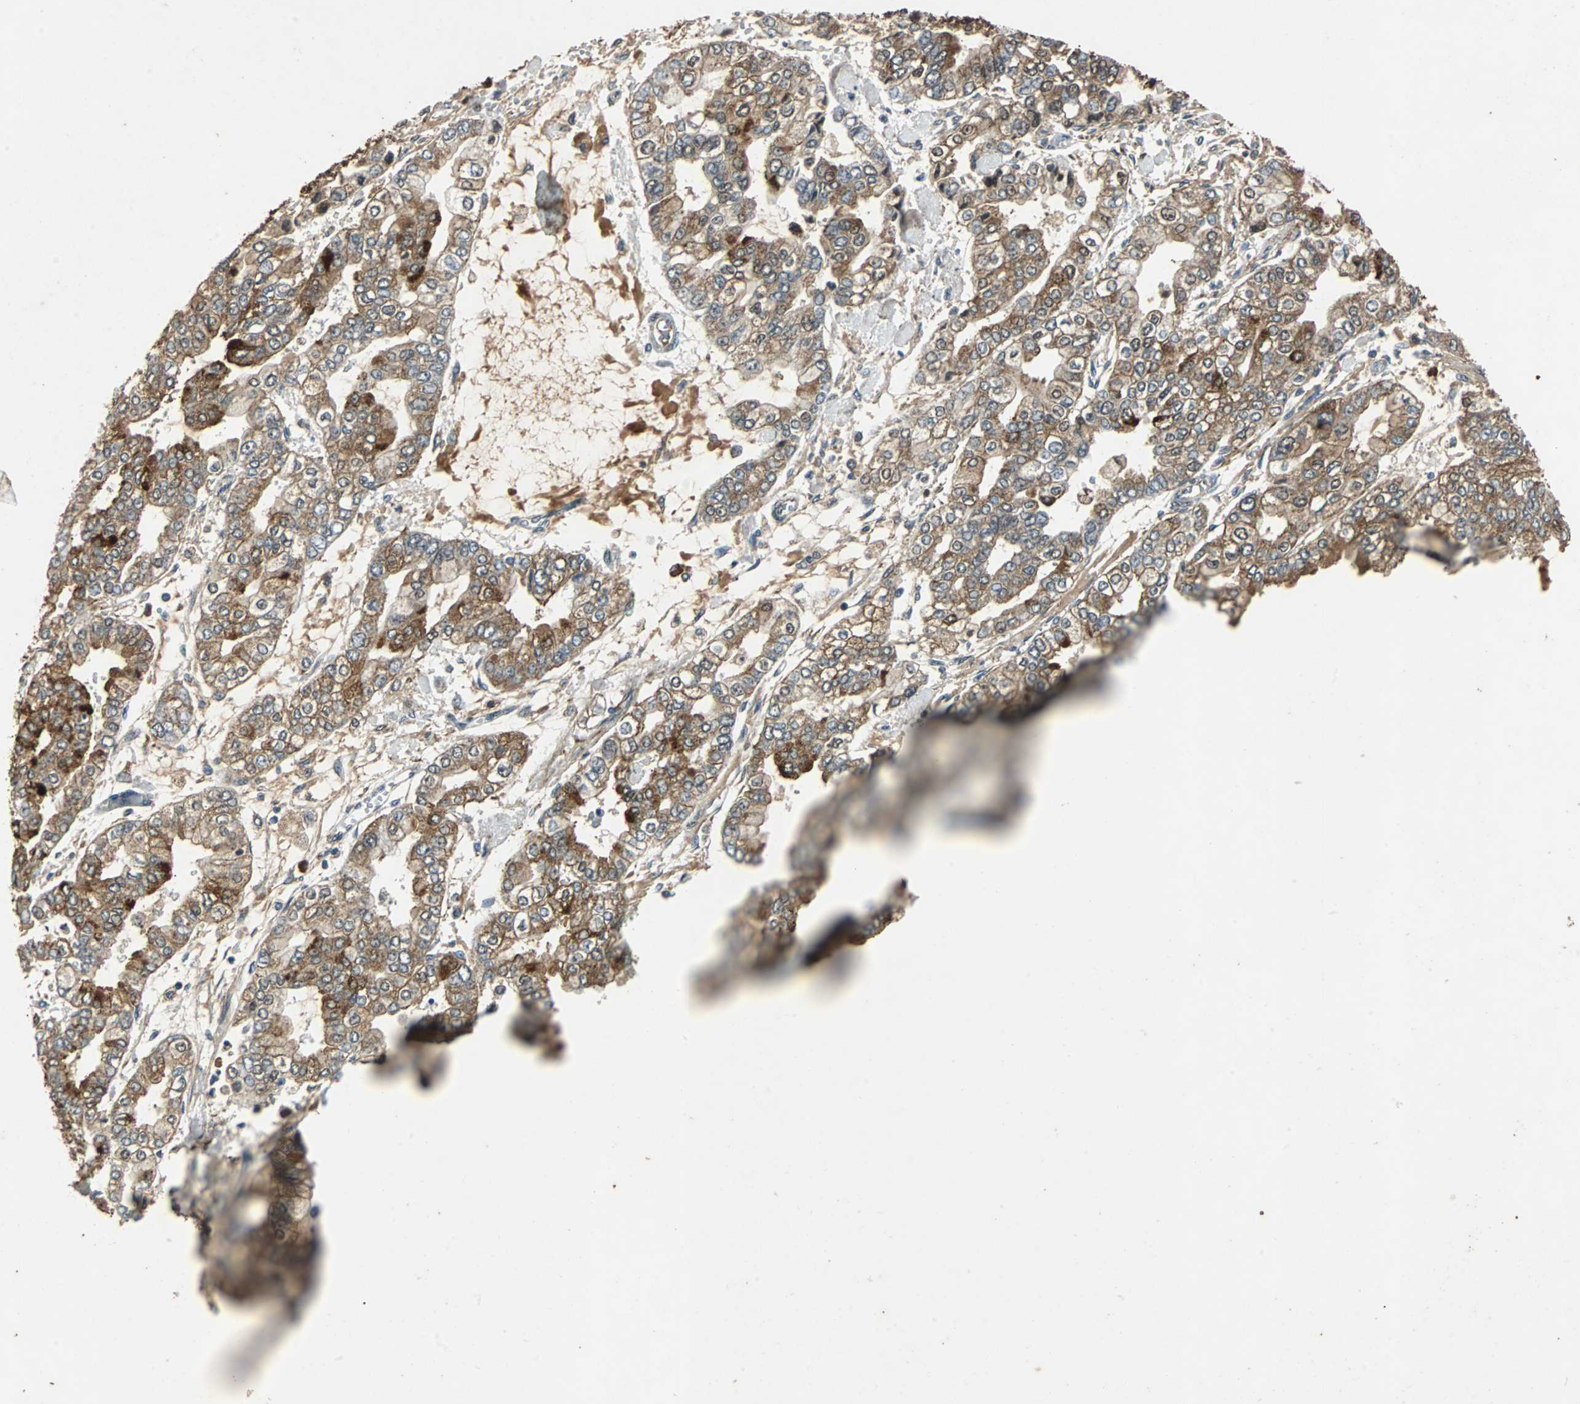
{"staining": {"intensity": "moderate", "quantity": ">75%", "location": "cytoplasmic/membranous"}, "tissue": "stomach cancer", "cell_type": "Tumor cells", "image_type": "cancer", "snomed": [{"axis": "morphology", "description": "Normal tissue, NOS"}, {"axis": "morphology", "description": "Adenocarcinoma, NOS"}, {"axis": "topography", "description": "Stomach, upper"}, {"axis": "topography", "description": "Stomach"}], "caption": "Moderate cytoplasmic/membranous positivity for a protein is appreciated in approximately >75% of tumor cells of stomach cancer (adenocarcinoma) using immunohistochemistry.", "gene": "NAA10", "patient": {"sex": "male", "age": 76}}